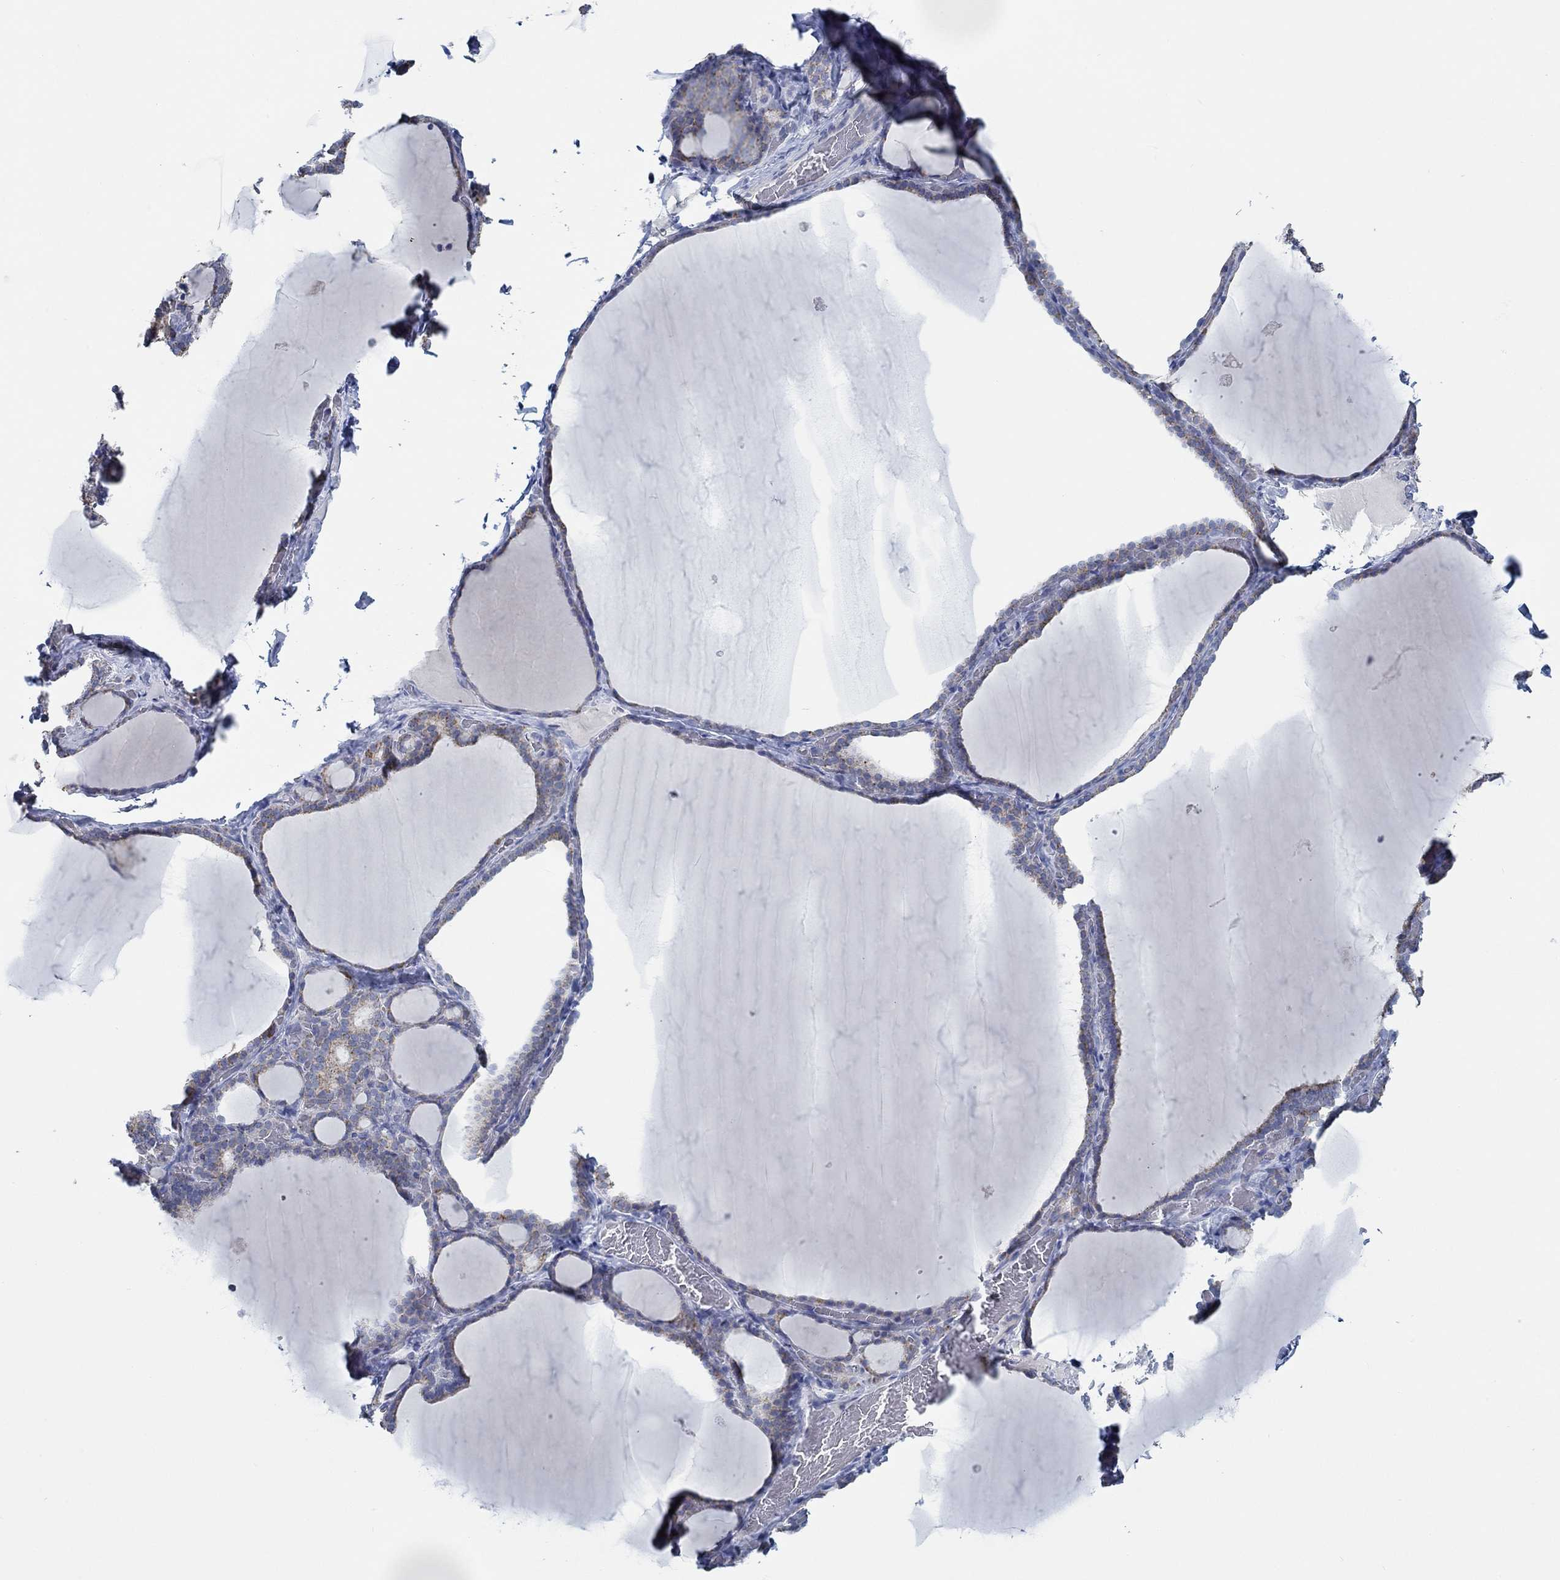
{"staining": {"intensity": "moderate", "quantity": "<25%", "location": "cytoplasmic/membranous"}, "tissue": "thyroid gland", "cell_type": "Glandular cells", "image_type": "normal", "snomed": [{"axis": "morphology", "description": "Normal tissue, NOS"}, {"axis": "morphology", "description": "Hyperplasia, NOS"}, {"axis": "topography", "description": "Thyroid gland"}], "caption": "High-magnification brightfield microscopy of unremarkable thyroid gland stained with DAB (brown) and counterstained with hematoxylin (blue). glandular cells exhibit moderate cytoplasmic/membranous expression is present in approximately<25% of cells.", "gene": "GLOD5", "patient": {"sex": "female", "age": 27}}